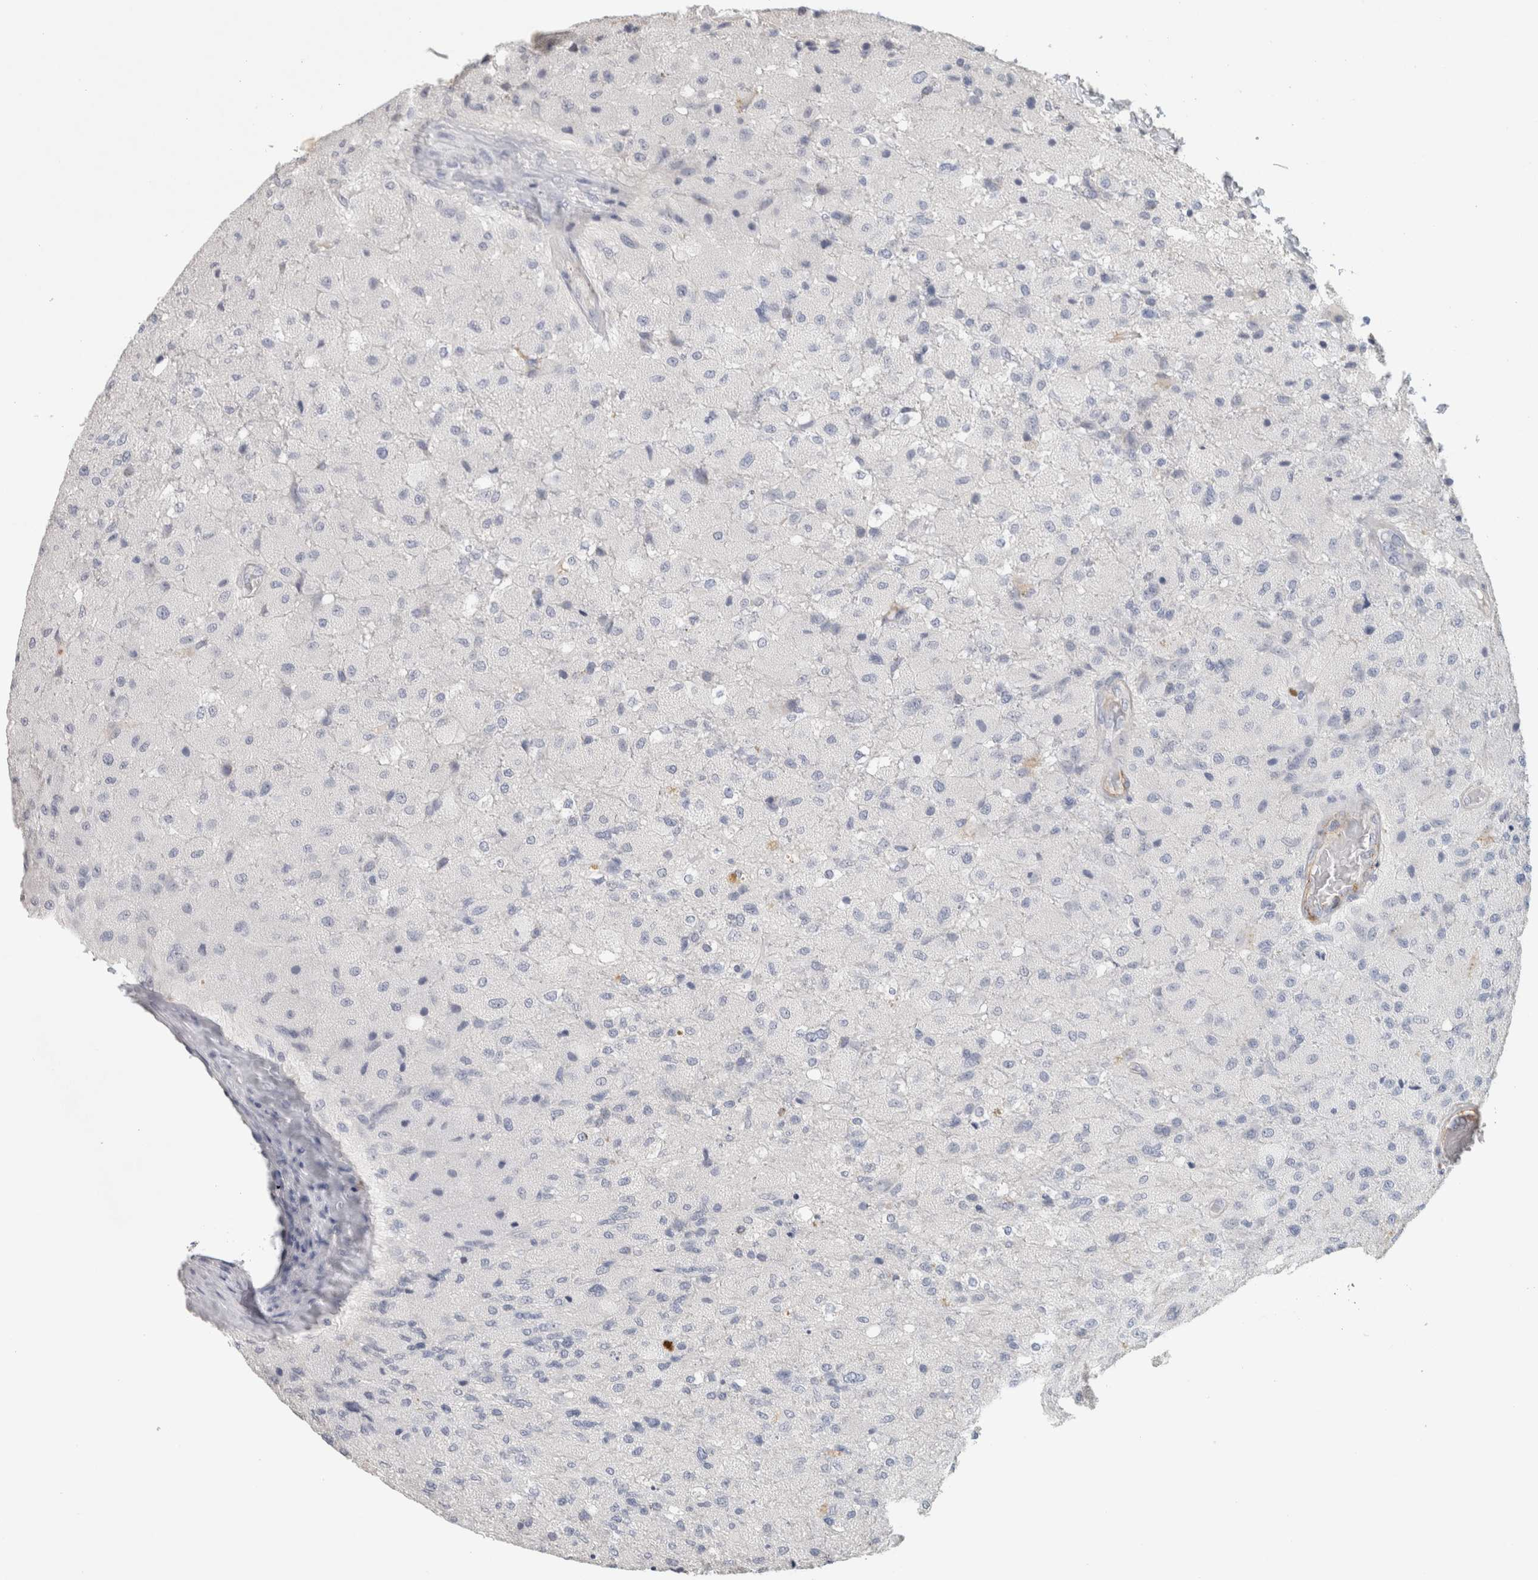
{"staining": {"intensity": "negative", "quantity": "none", "location": "none"}, "tissue": "glioma", "cell_type": "Tumor cells", "image_type": "cancer", "snomed": [{"axis": "morphology", "description": "Normal tissue, NOS"}, {"axis": "morphology", "description": "Glioma, malignant, High grade"}, {"axis": "topography", "description": "Cerebral cortex"}], "caption": "IHC of glioma displays no positivity in tumor cells. (DAB immunohistochemistry (IHC) with hematoxylin counter stain).", "gene": "CD36", "patient": {"sex": "male", "age": 77}}